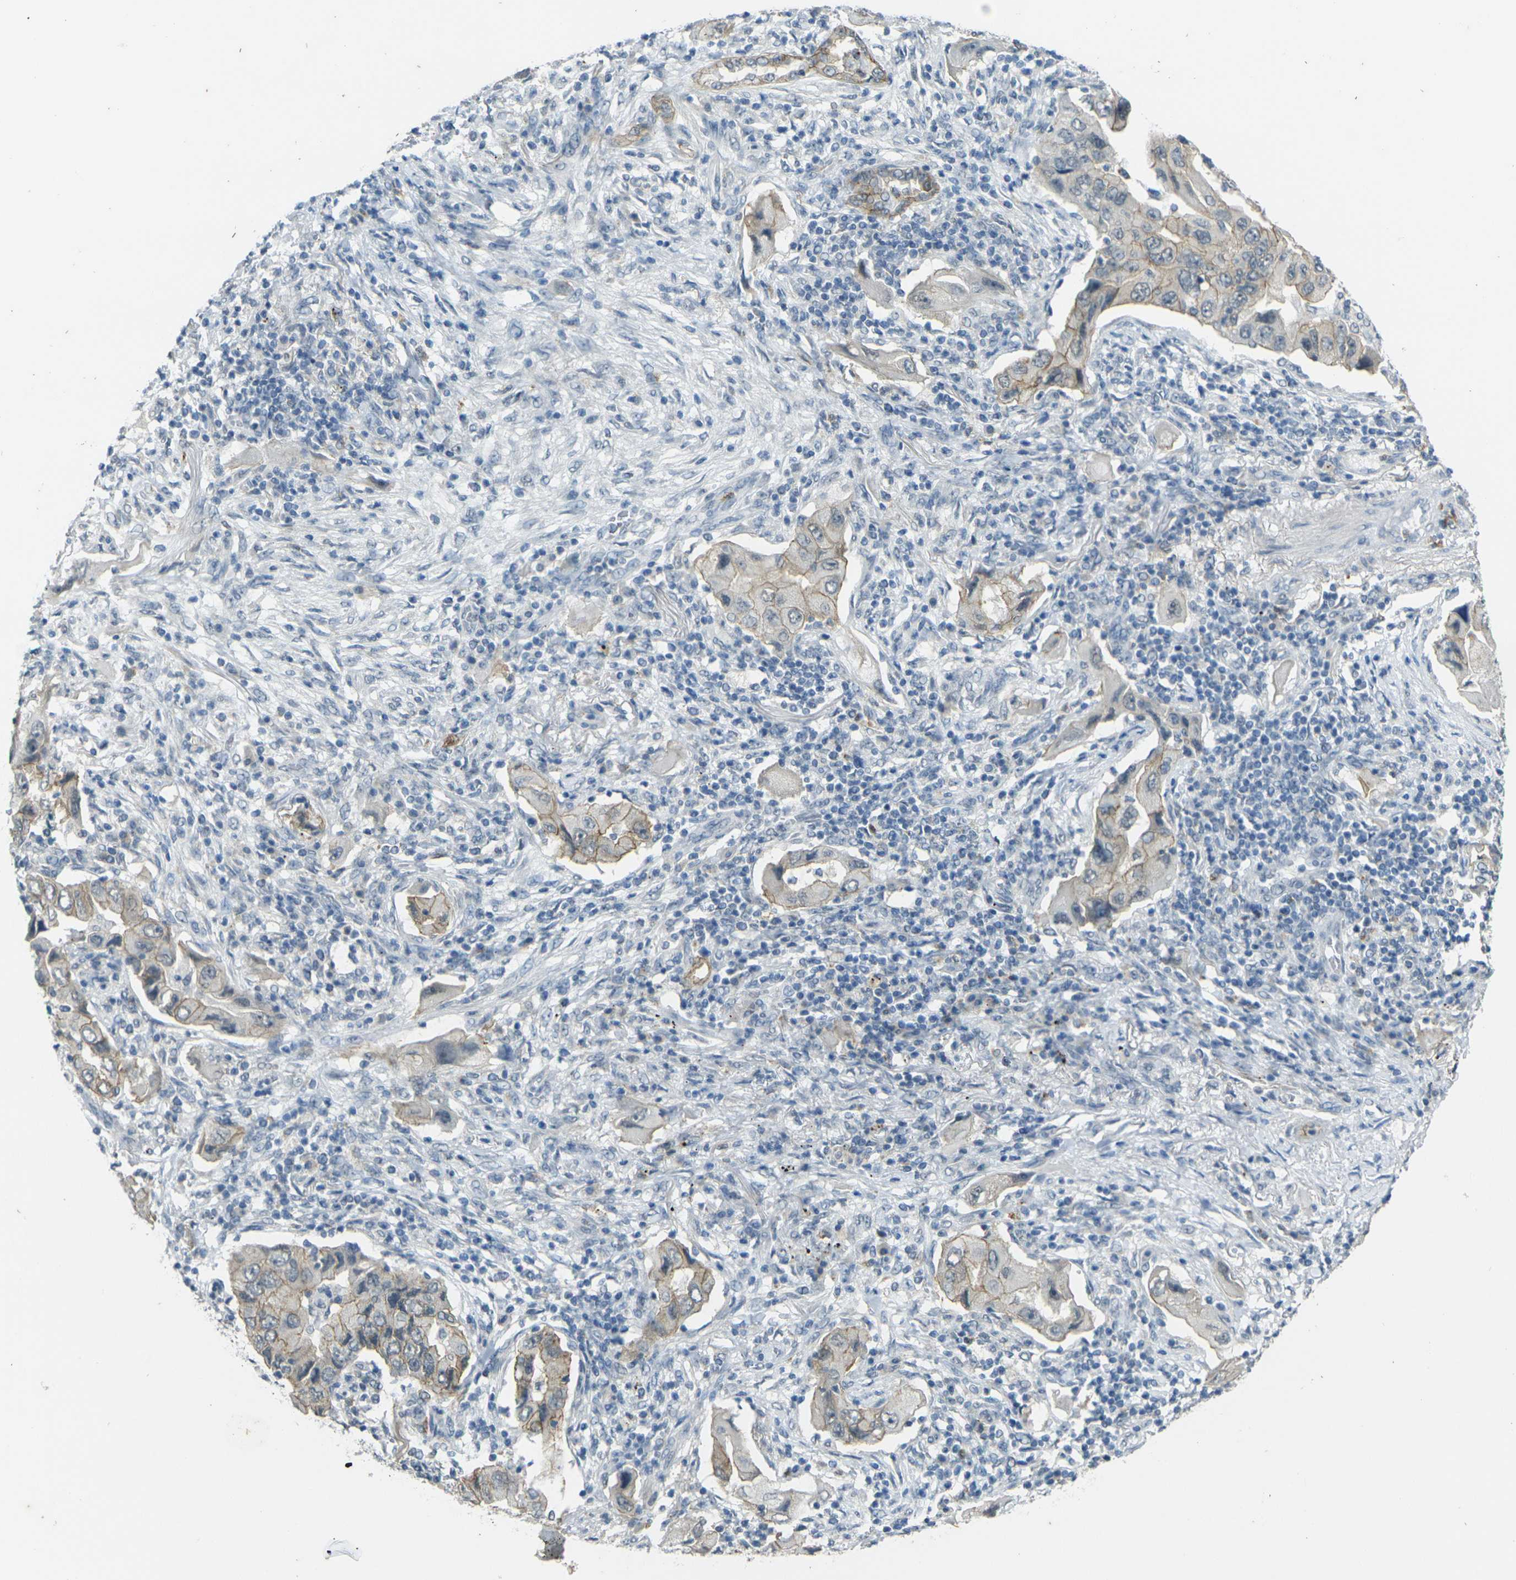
{"staining": {"intensity": "moderate", "quantity": ">75%", "location": "cytoplasmic/membranous"}, "tissue": "lung cancer", "cell_type": "Tumor cells", "image_type": "cancer", "snomed": [{"axis": "morphology", "description": "Adenocarcinoma, NOS"}, {"axis": "topography", "description": "Lung"}], "caption": "Immunohistochemistry (IHC) of adenocarcinoma (lung) displays medium levels of moderate cytoplasmic/membranous expression in approximately >75% of tumor cells. (Stains: DAB (3,3'-diaminobenzidine) in brown, nuclei in blue, Microscopy: brightfield microscopy at high magnification).", "gene": "SPTBN2", "patient": {"sex": "female", "age": 65}}